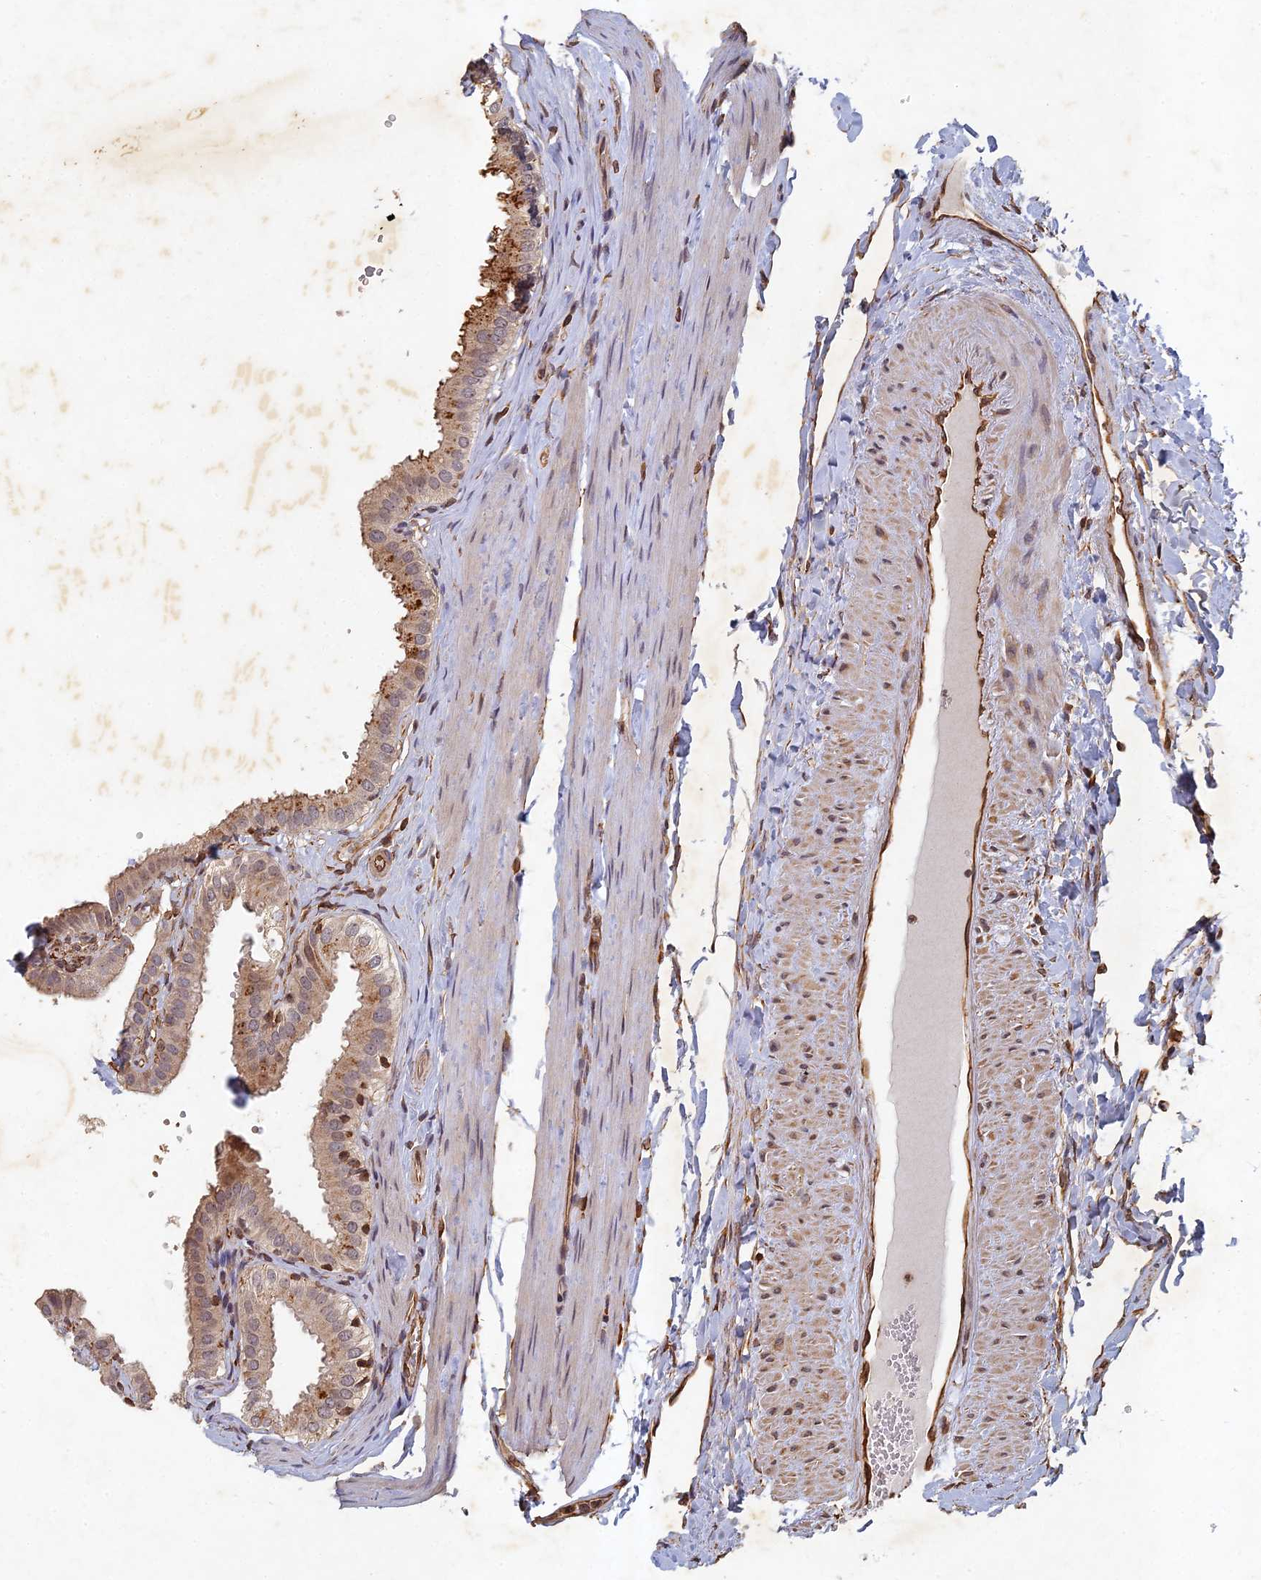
{"staining": {"intensity": "moderate", "quantity": ">75%", "location": "cytoplasmic/membranous,nuclear"}, "tissue": "gallbladder", "cell_type": "Glandular cells", "image_type": "normal", "snomed": [{"axis": "morphology", "description": "Normal tissue, NOS"}, {"axis": "topography", "description": "Gallbladder"}], "caption": "This histopathology image displays immunohistochemistry staining of normal gallbladder, with medium moderate cytoplasmic/membranous,nuclear expression in about >75% of glandular cells.", "gene": "ABCB10", "patient": {"sex": "female", "age": 61}}